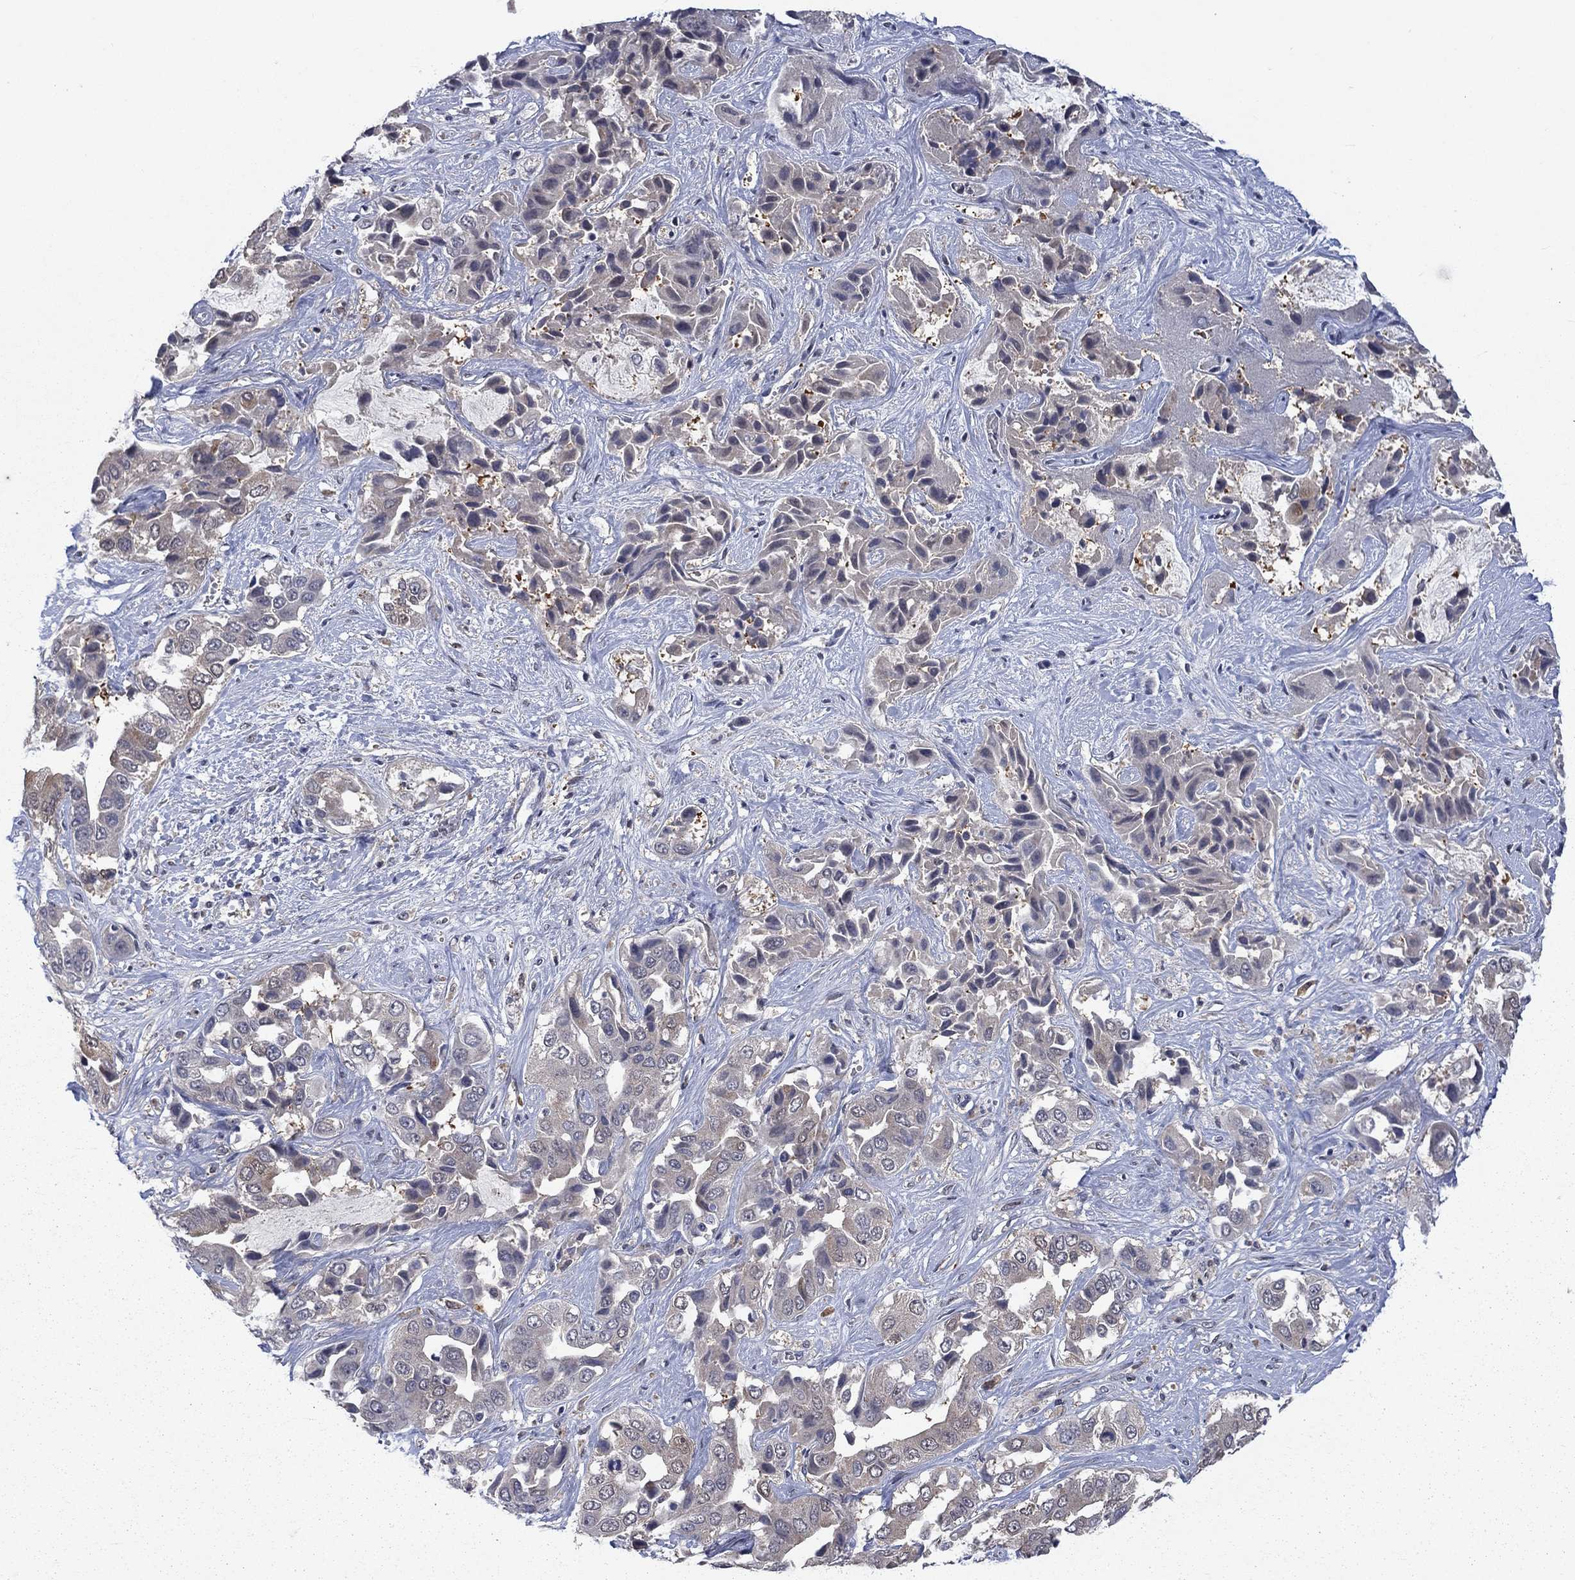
{"staining": {"intensity": "negative", "quantity": "none", "location": "none"}, "tissue": "liver cancer", "cell_type": "Tumor cells", "image_type": "cancer", "snomed": [{"axis": "morphology", "description": "Cholangiocarcinoma"}, {"axis": "topography", "description": "Liver"}], "caption": "Image shows no significant protein expression in tumor cells of liver cholangiocarcinoma.", "gene": "CBR1", "patient": {"sex": "female", "age": 52}}